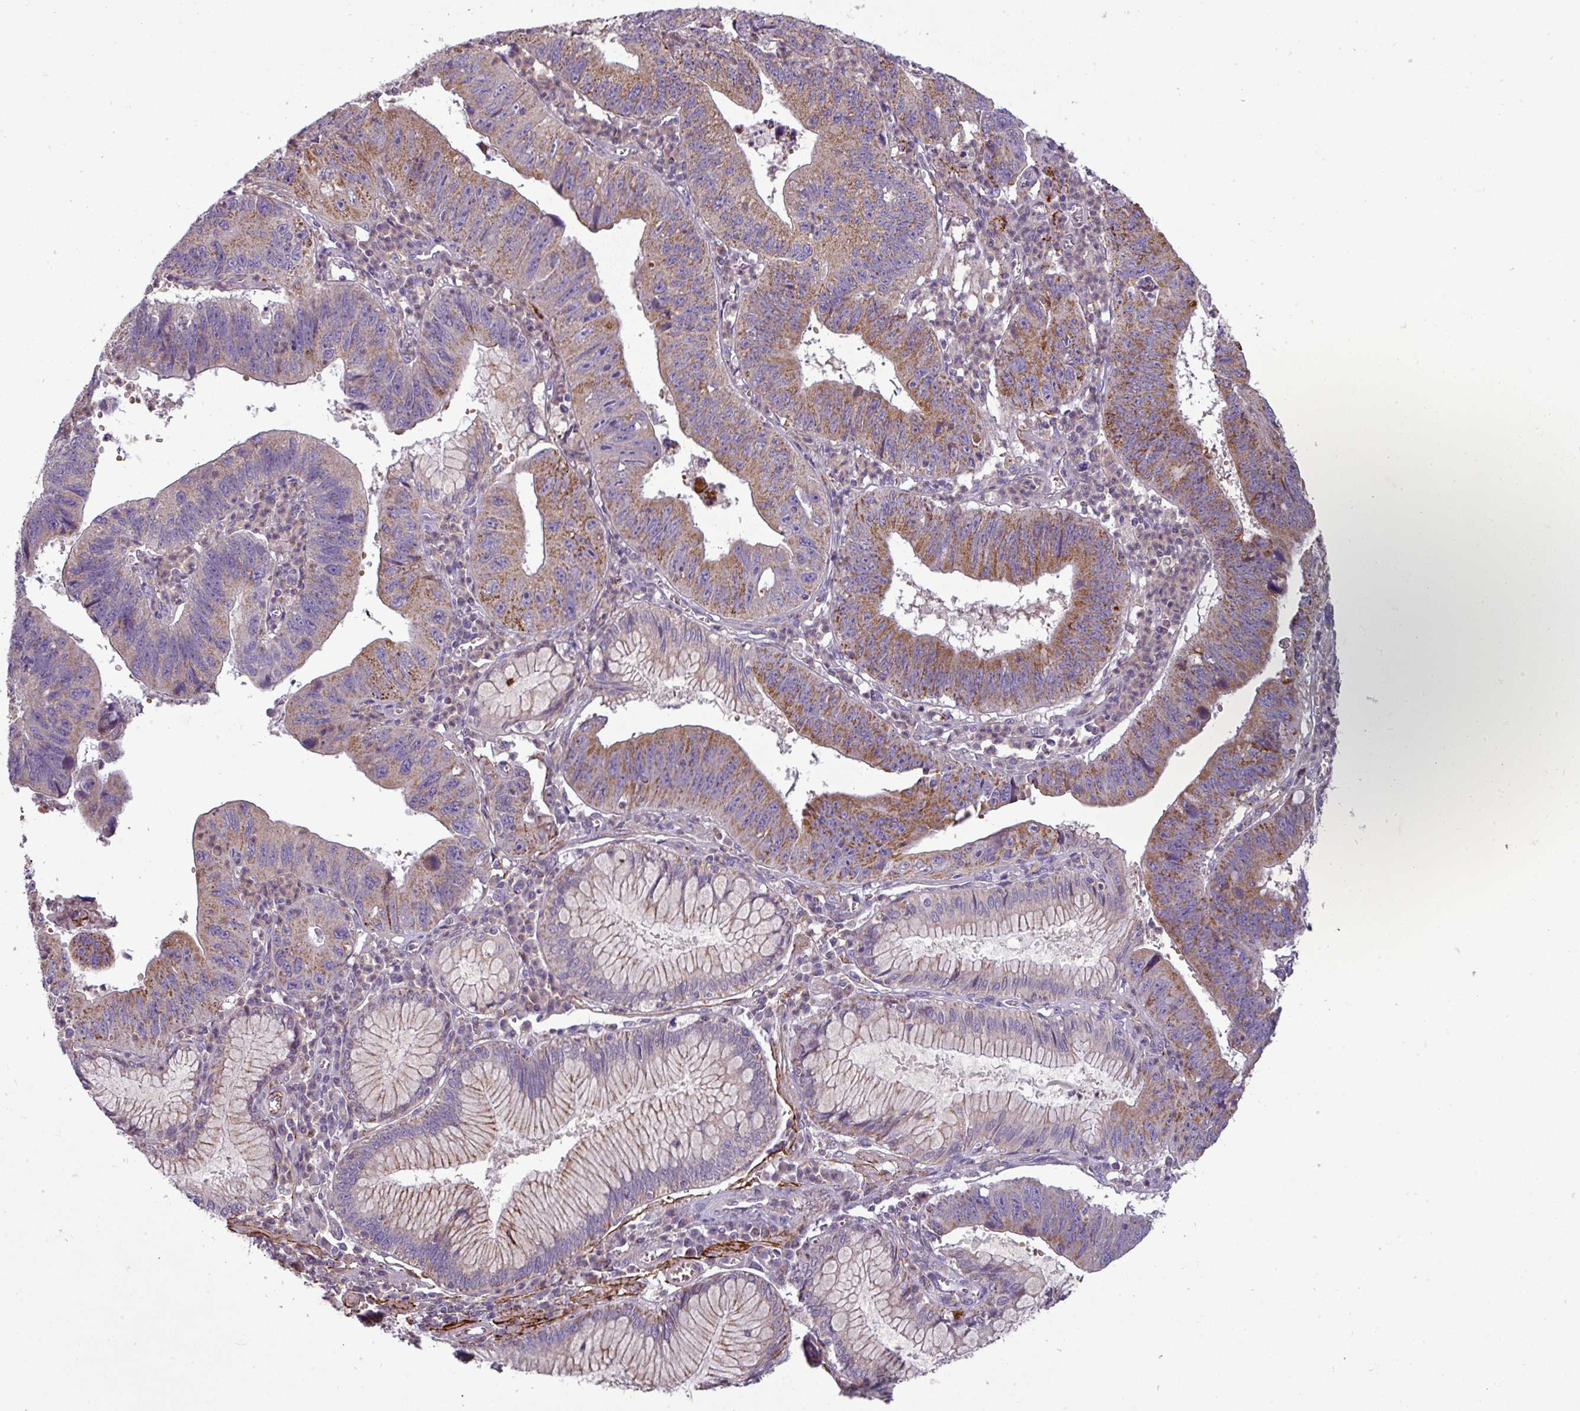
{"staining": {"intensity": "moderate", "quantity": ">75%", "location": "cytoplasmic/membranous"}, "tissue": "stomach cancer", "cell_type": "Tumor cells", "image_type": "cancer", "snomed": [{"axis": "morphology", "description": "Adenocarcinoma, NOS"}, {"axis": "topography", "description": "Stomach"}], "caption": "Protein staining demonstrates moderate cytoplasmic/membranous staining in about >75% of tumor cells in stomach cancer (adenocarcinoma).", "gene": "PNMA6A", "patient": {"sex": "male", "age": 59}}